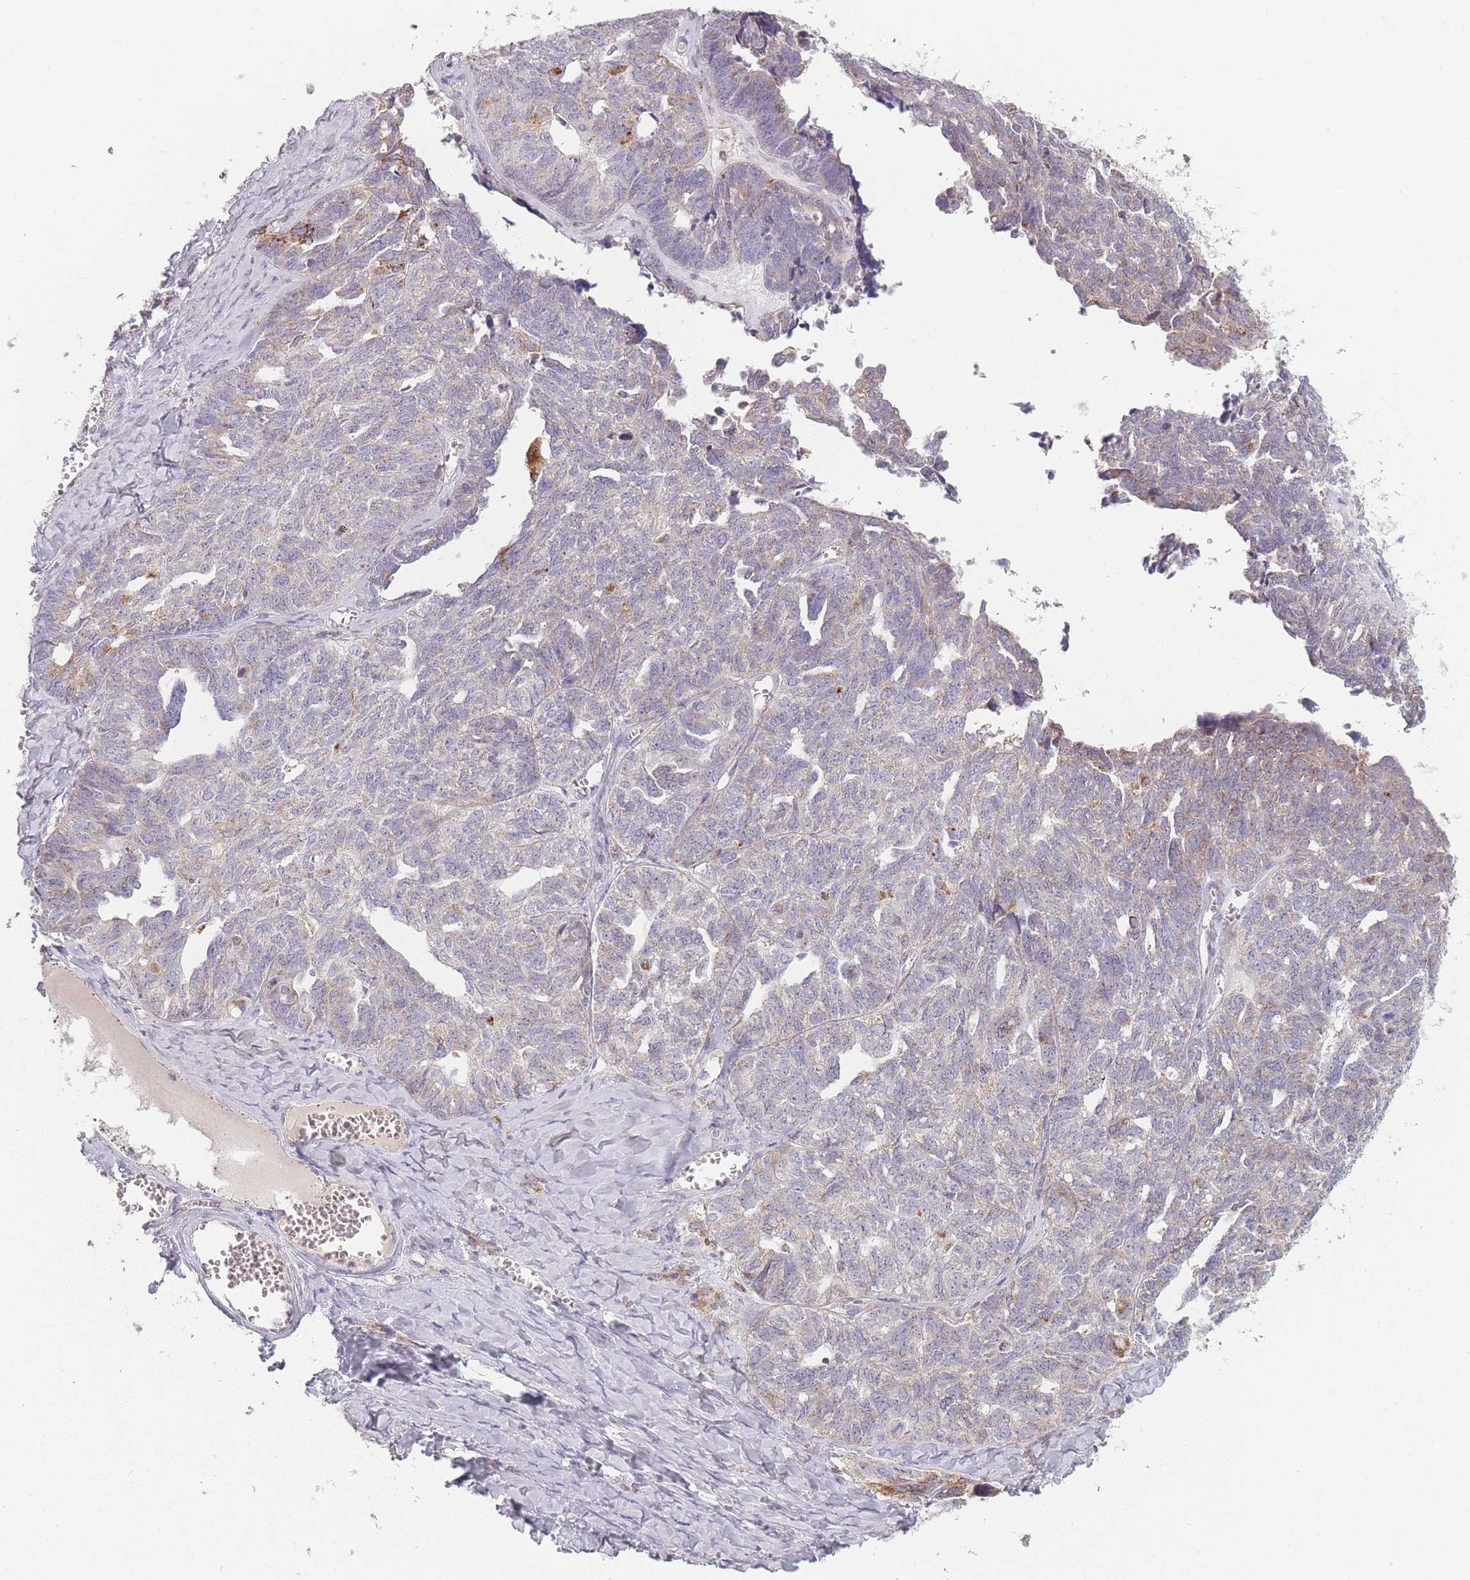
{"staining": {"intensity": "moderate", "quantity": "<25%", "location": "cytoplasmic/membranous"}, "tissue": "ovarian cancer", "cell_type": "Tumor cells", "image_type": "cancer", "snomed": [{"axis": "morphology", "description": "Cystadenocarcinoma, serous, NOS"}, {"axis": "topography", "description": "Ovary"}], "caption": "Moderate cytoplasmic/membranous positivity for a protein is appreciated in about <25% of tumor cells of ovarian cancer (serous cystadenocarcinoma) using immunohistochemistry (IHC).", "gene": "PEX11B", "patient": {"sex": "female", "age": 79}}